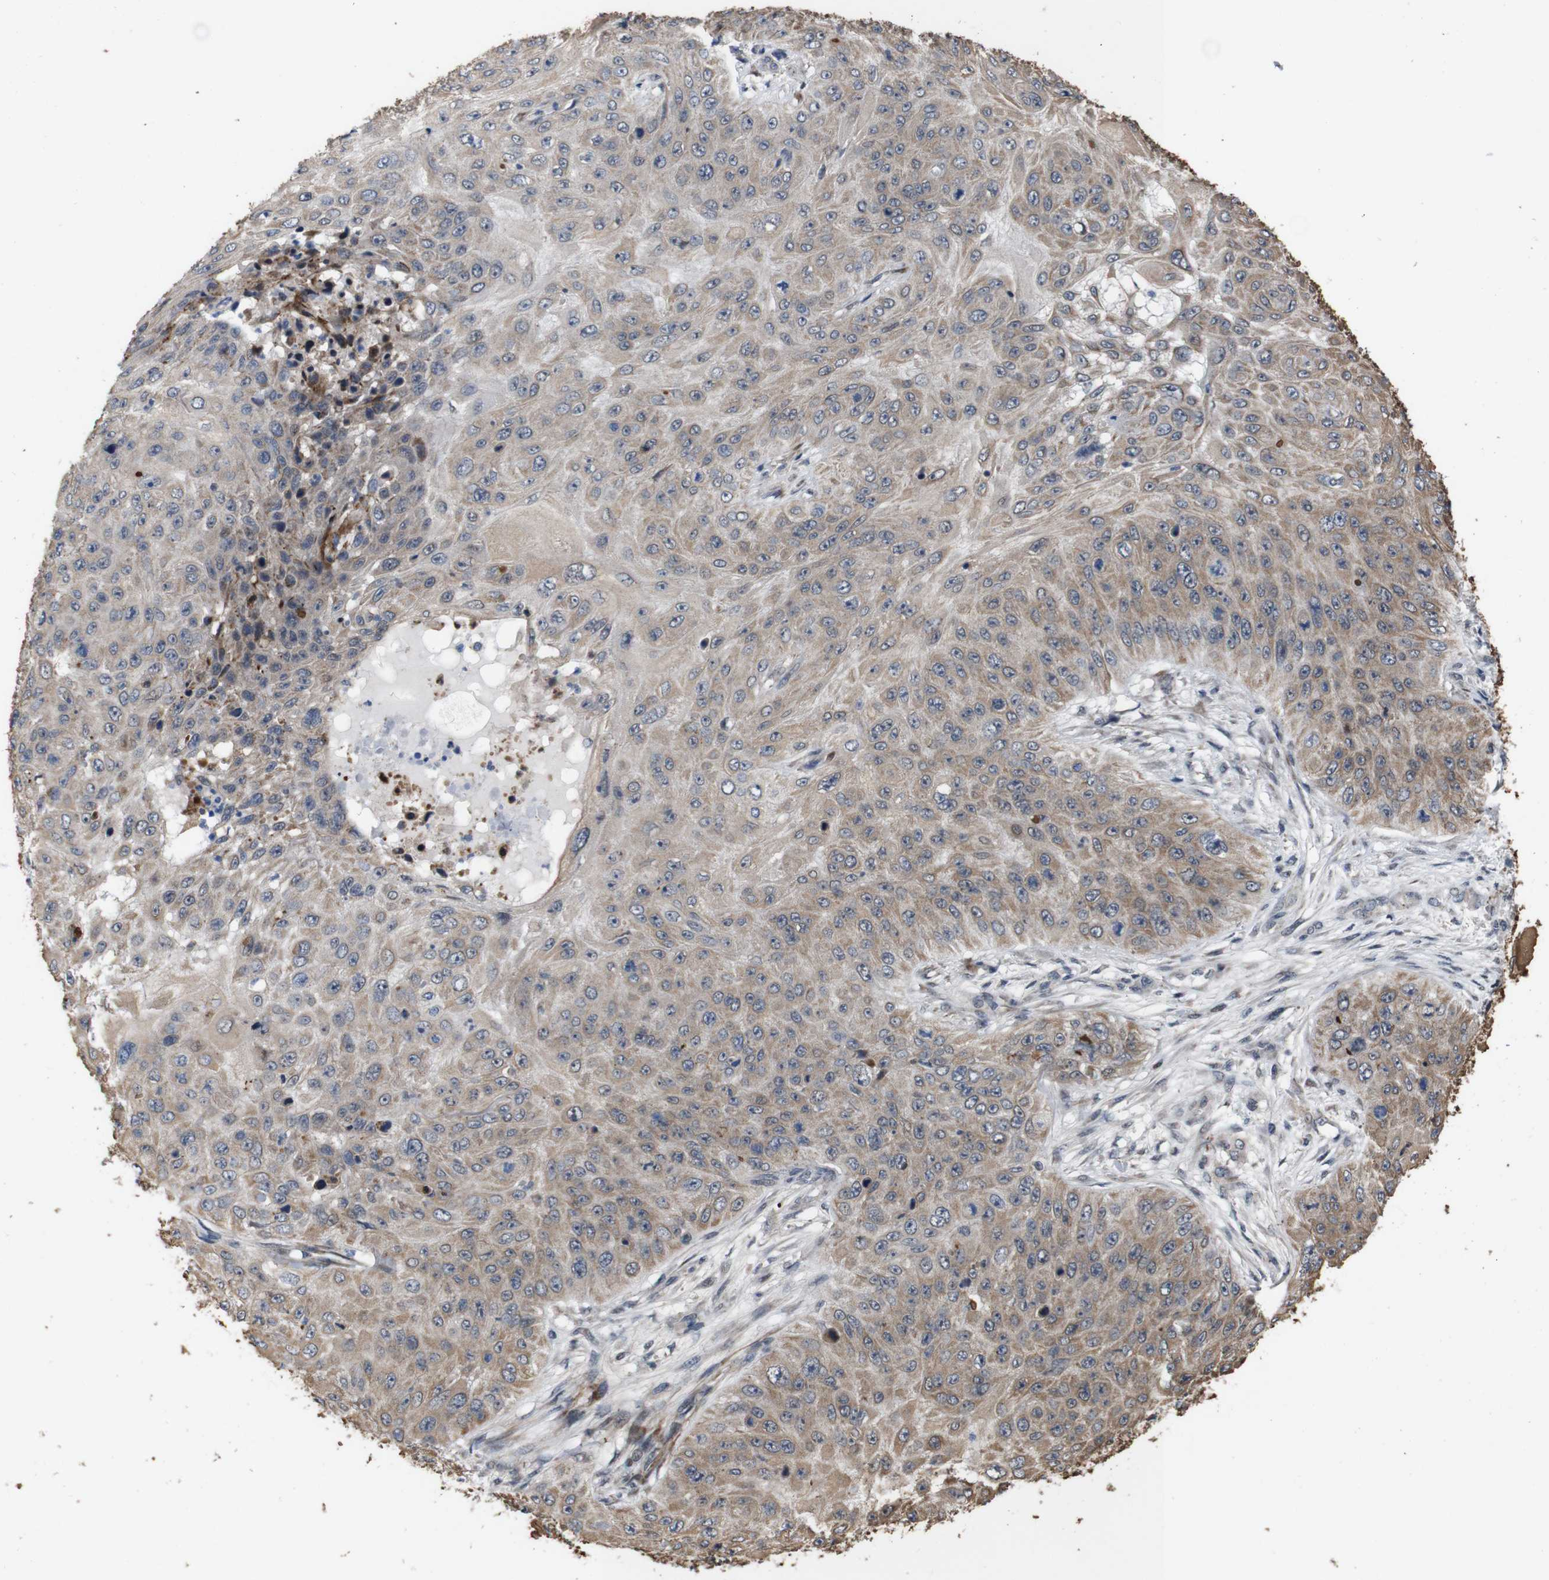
{"staining": {"intensity": "weak", "quantity": ">75%", "location": "cytoplasmic/membranous"}, "tissue": "skin cancer", "cell_type": "Tumor cells", "image_type": "cancer", "snomed": [{"axis": "morphology", "description": "Squamous cell carcinoma, NOS"}, {"axis": "topography", "description": "Skin"}], "caption": "A micrograph showing weak cytoplasmic/membranous staining in about >75% of tumor cells in squamous cell carcinoma (skin), as visualized by brown immunohistochemical staining.", "gene": "ATP7B", "patient": {"sex": "female", "age": 80}}